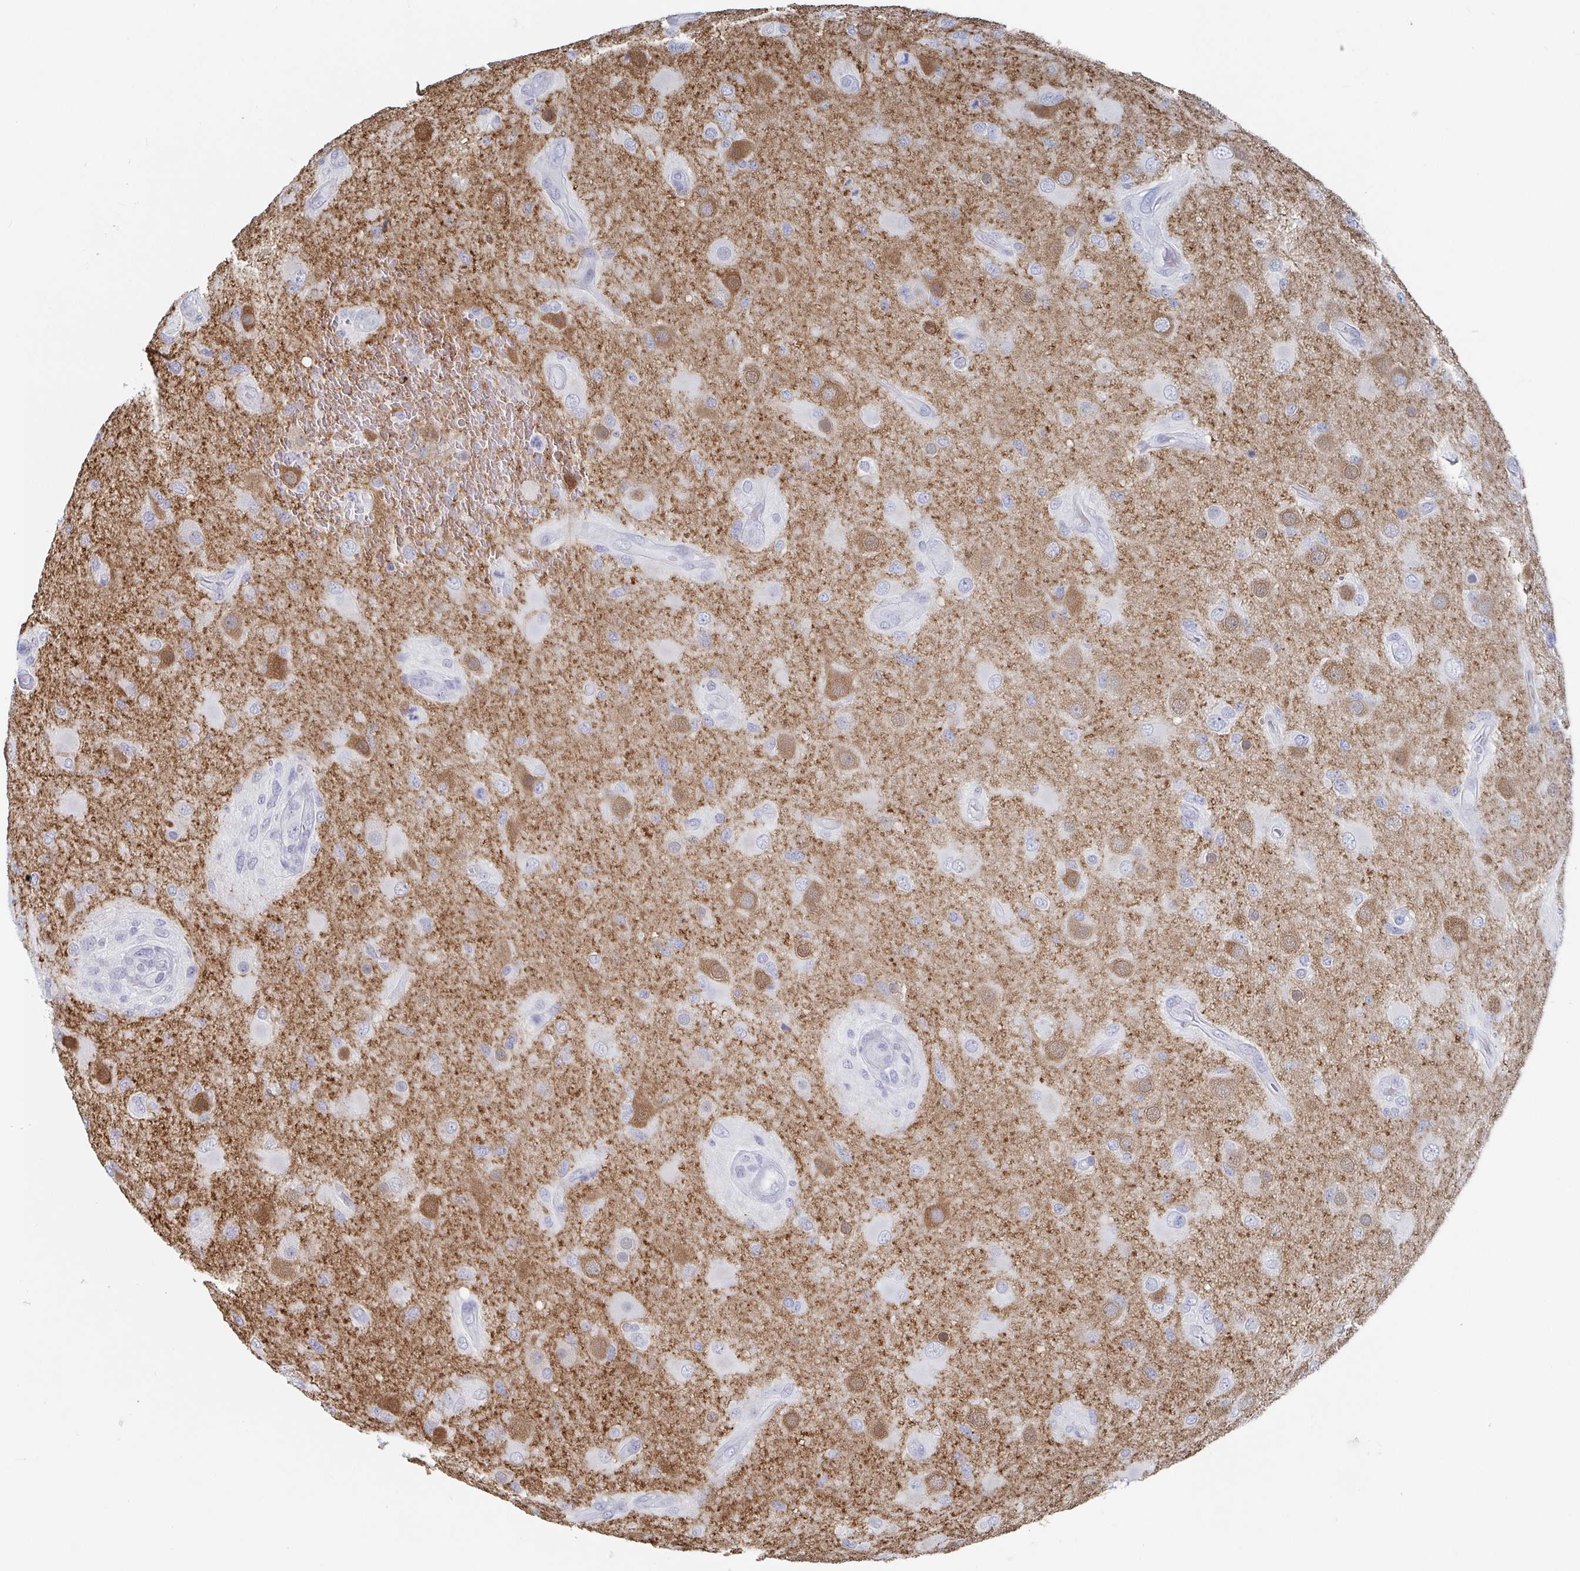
{"staining": {"intensity": "negative", "quantity": "none", "location": "none"}, "tissue": "glioma", "cell_type": "Tumor cells", "image_type": "cancer", "snomed": [{"axis": "morphology", "description": "Glioma, malignant, High grade"}, {"axis": "topography", "description": "Brain"}], "caption": "Malignant glioma (high-grade) was stained to show a protein in brown. There is no significant positivity in tumor cells.", "gene": "CAMKV", "patient": {"sex": "male", "age": 53}}